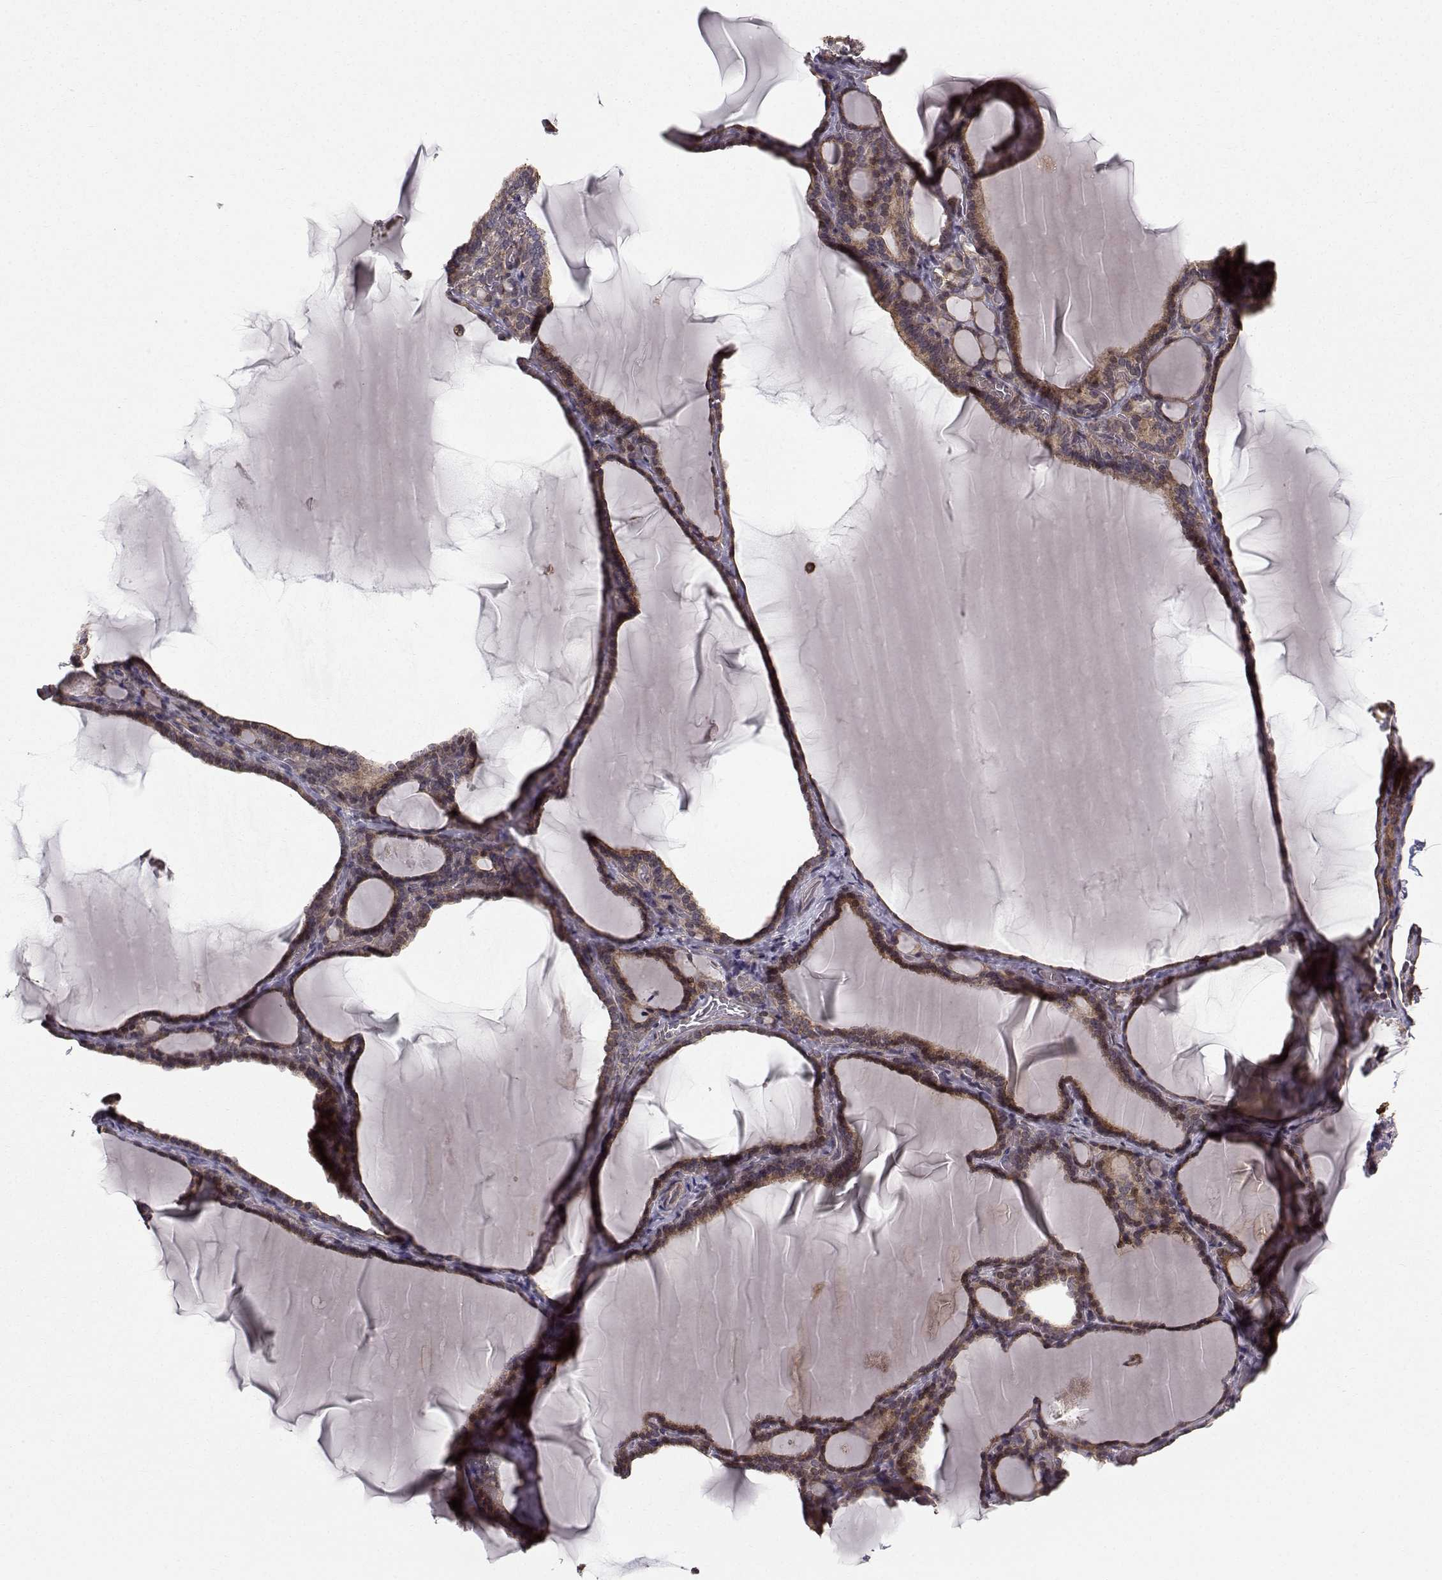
{"staining": {"intensity": "moderate", "quantity": ">75%", "location": "cytoplasmic/membranous"}, "tissue": "thyroid gland", "cell_type": "Glandular cells", "image_type": "normal", "snomed": [{"axis": "morphology", "description": "Normal tissue, NOS"}, {"axis": "morphology", "description": "Hyperplasia, NOS"}, {"axis": "topography", "description": "Thyroid gland"}], "caption": "Immunohistochemistry micrograph of benign human thyroid gland stained for a protein (brown), which exhibits medium levels of moderate cytoplasmic/membranous staining in about >75% of glandular cells.", "gene": "APC", "patient": {"sex": "female", "age": 27}}